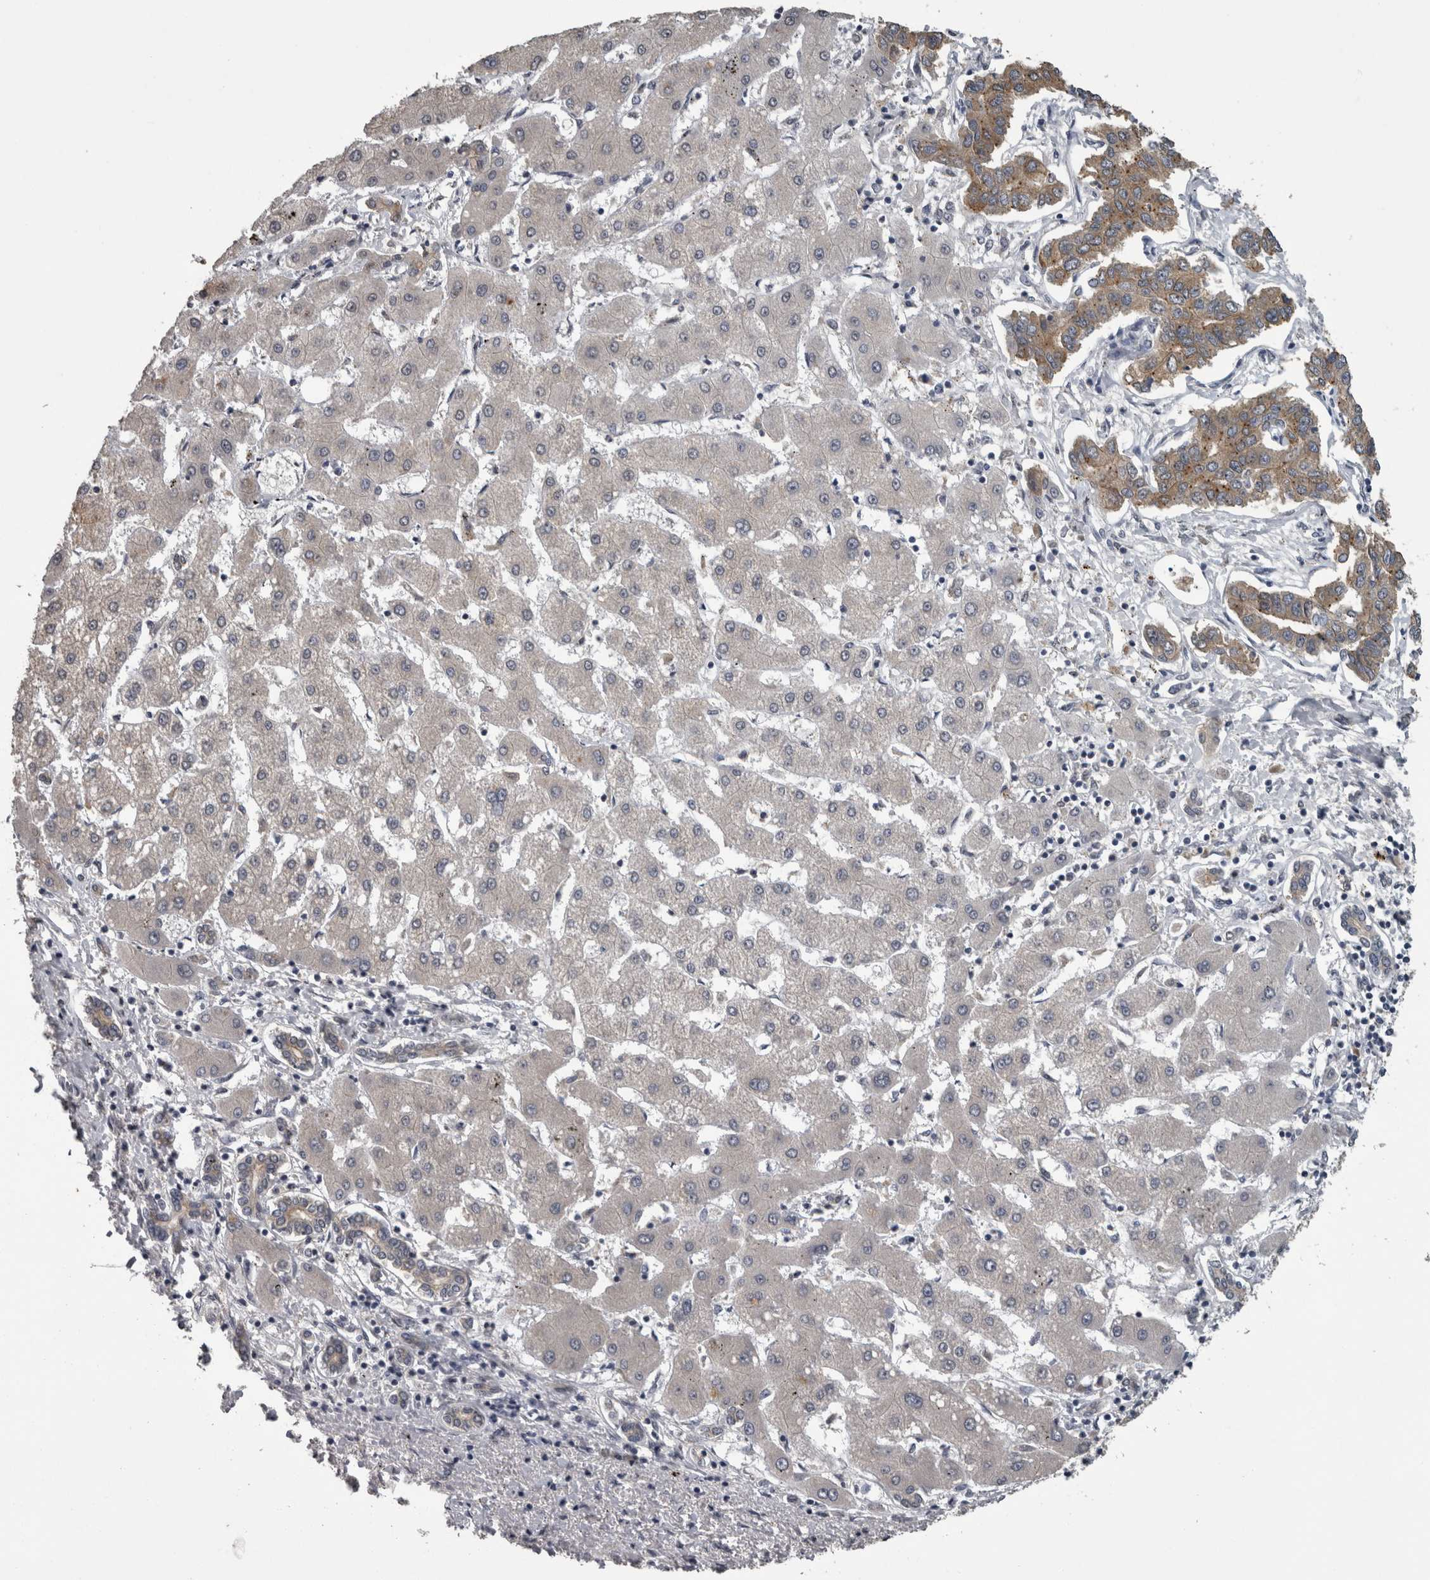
{"staining": {"intensity": "moderate", "quantity": ">75%", "location": "cytoplasmic/membranous"}, "tissue": "liver cancer", "cell_type": "Tumor cells", "image_type": "cancer", "snomed": [{"axis": "morphology", "description": "Cholangiocarcinoma"}, {"axis": "topography", "description": "Liver"}], "caption": "IHC micrograph of neoplastic tissue: cholangiocarcinoma (liver) stained using immunohistochemistry (IHC) displays medium levels of moderate protein expression localized specifically in the cytoplasmic/membranous of tumor cells, appearing as a cytoplasmic/membranous brown color.", "gene": "PIK3AP1", "patient": {"sex": "male", "age": 59}}